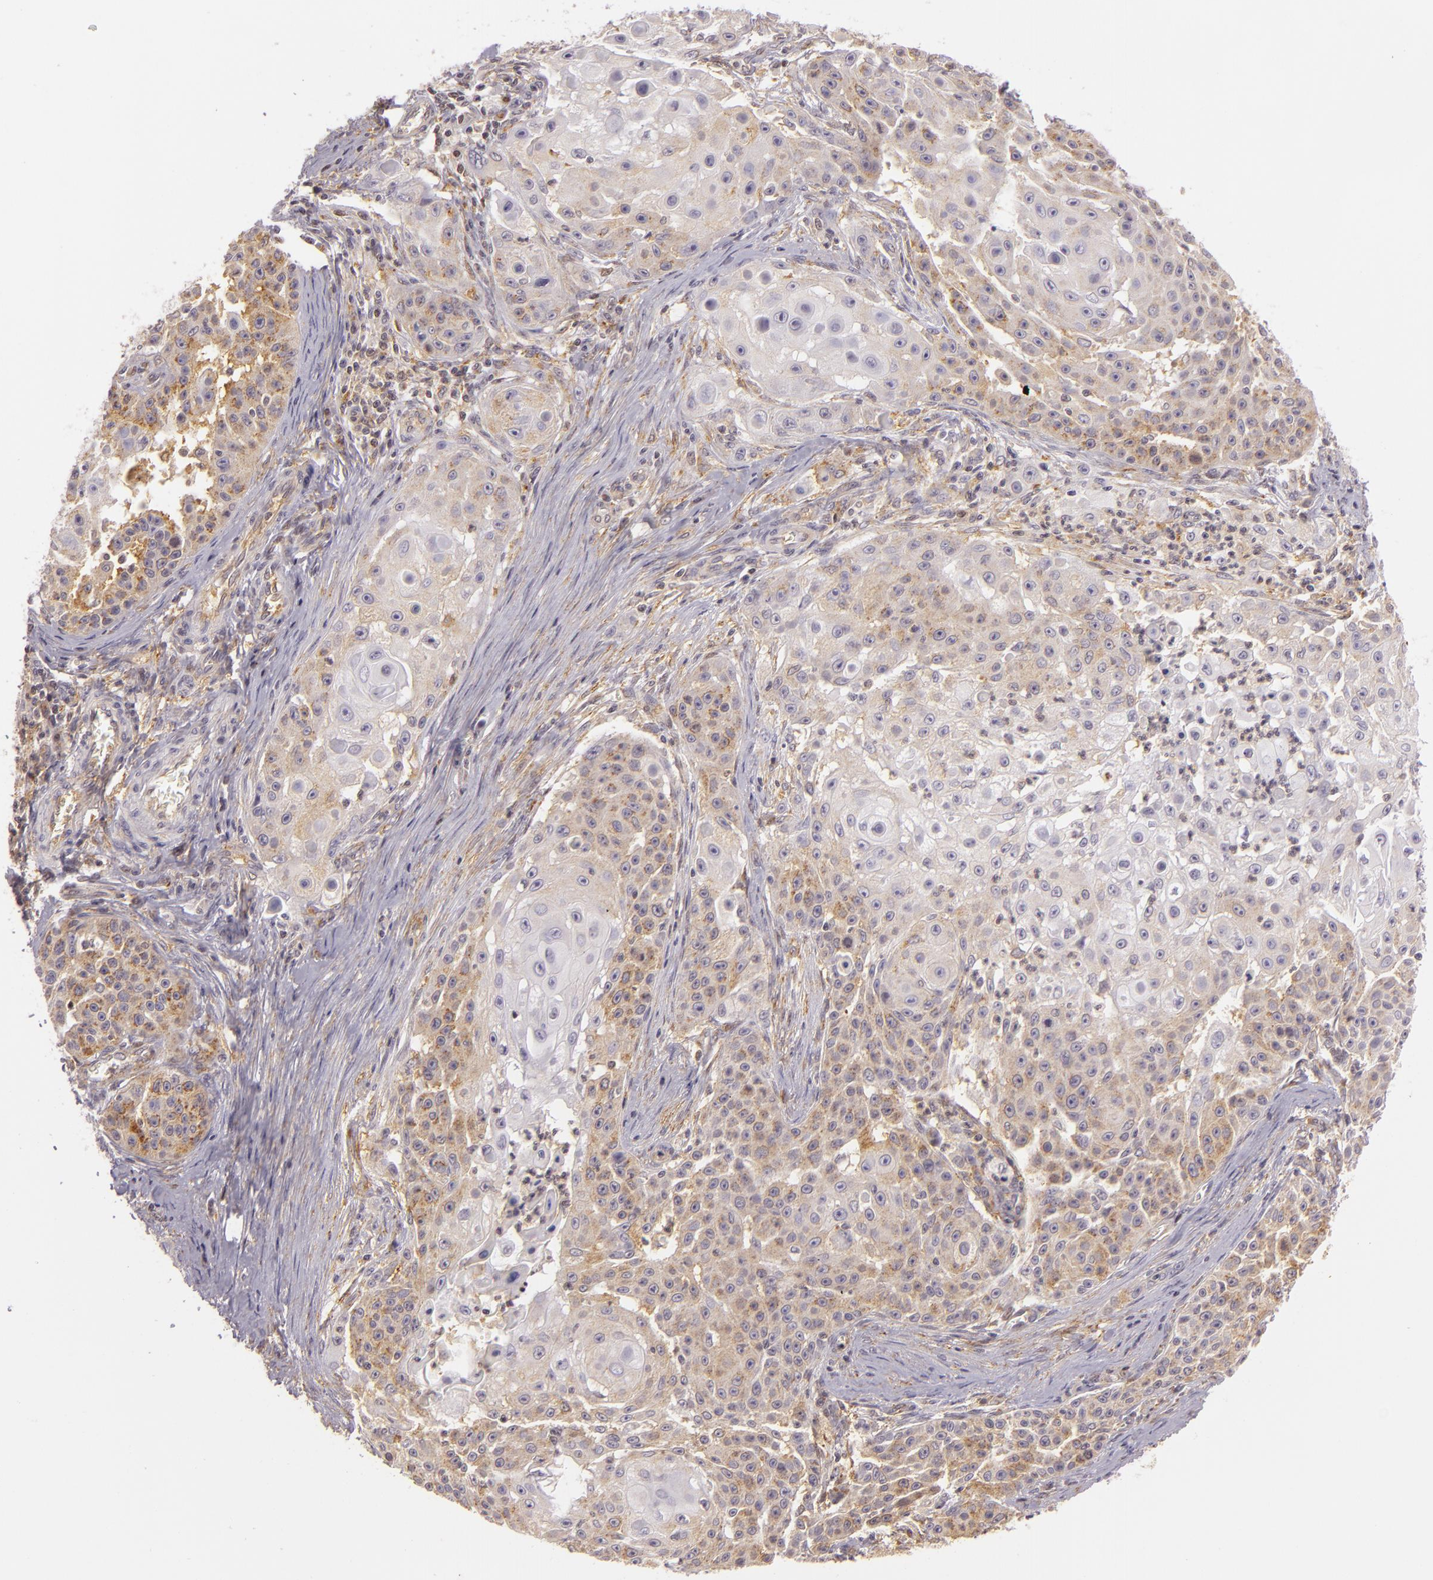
{"staining": {"intensity": "weak", "quantity": "<25%", "location": "cytoplasmic/membranous"}, "tissue": "skin cancer", "cell_type": "Tumor cells", "image_type": "cancer", "snomed": [{"axis": "morphology", "description": "Squamous cell carcinoma, NOS"}, {"axis": "topography", "description": "Skin"}], "caption": "The histopathology image displays no staining of tumor cells in squamous cell carcinoma (skin). (IHC, brightfield microscopy, high magnification).", "gene": "IMPDH1", "patient": {"sex": "female", "age": 57}}